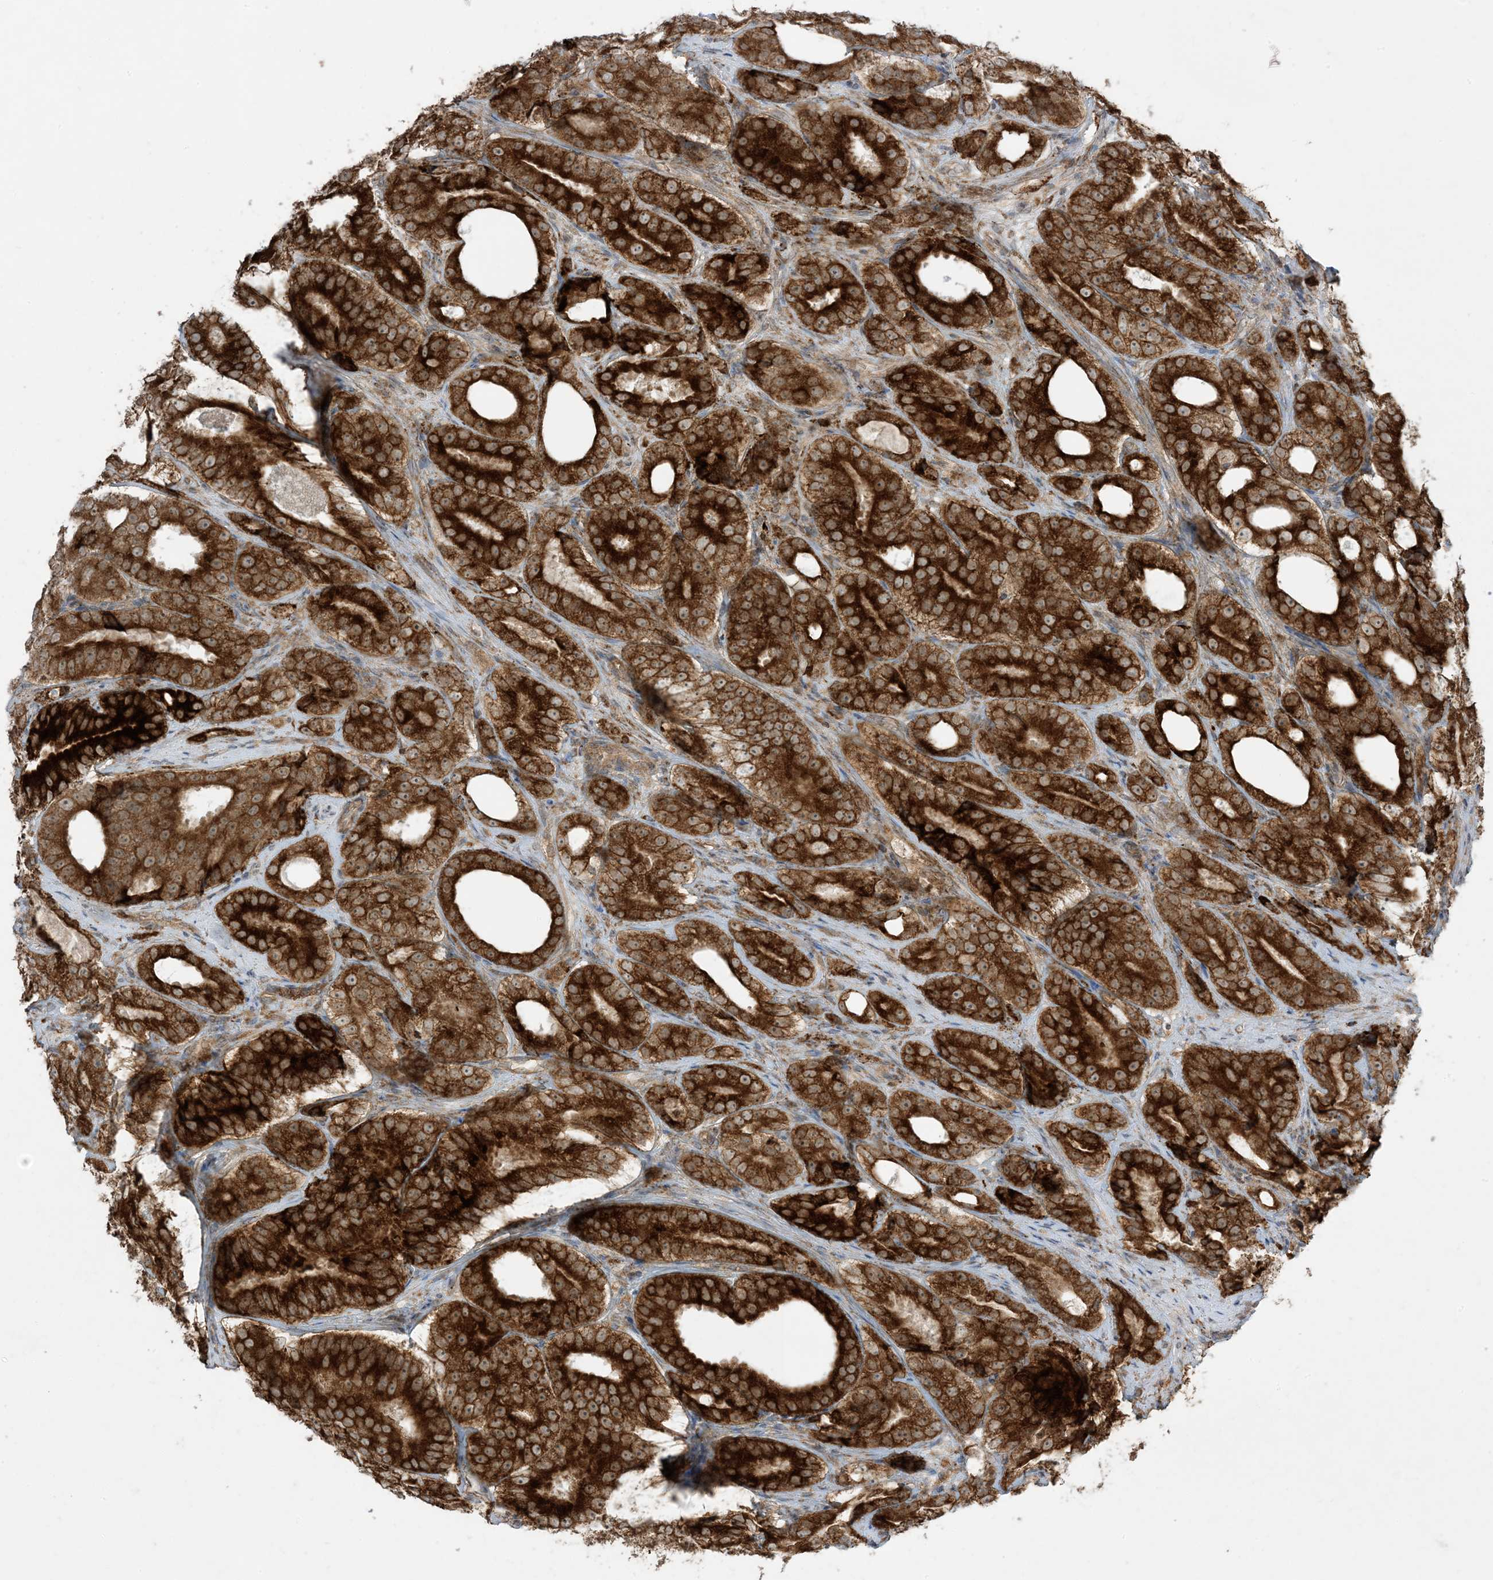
{"staining": {"intensity": "strong", "quantity": ">75%", "location": "cytoplasmic/membranous"}, "tissue": "prostate cancer", "cell_type": "Tumor cells", "image_type": "cancer", "snomed": [{"axis": "morphology", "description": "Adenocarcinoma, High grade"}, {"axis": "topography", "description": "Prostate"}], "caption": "Prostate cancer stained with a brown dye exhibits strong cytoplasmic/membranous positive staining in about >75% of tumor cells.", "gene": "ODC1", "patient": {"sex": "male", "age": 56}}